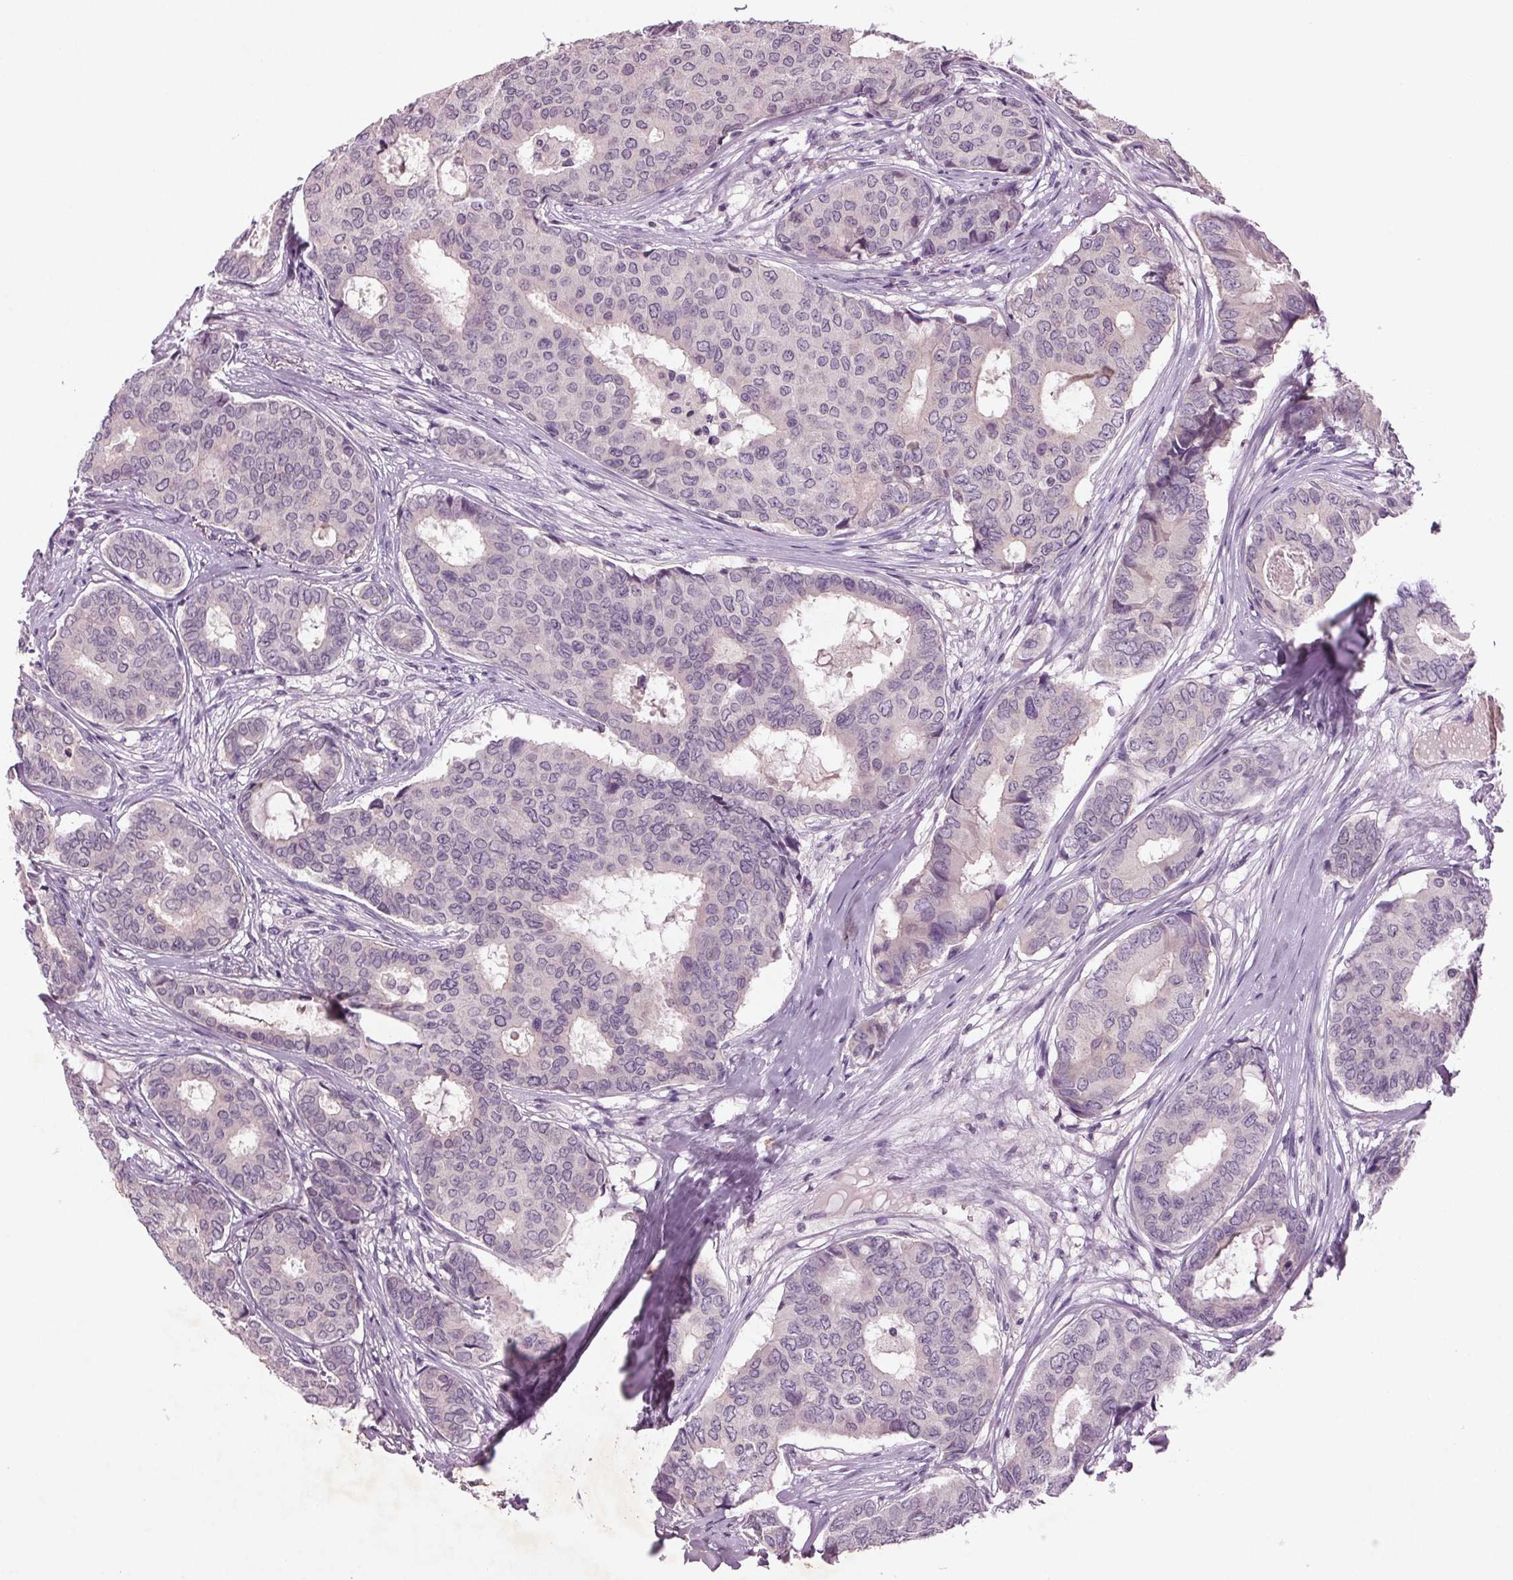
{"staining": {"intensity": "negative", "quantity": "none", "location": "none"}, "tissue": "breast cancer", "cell_type": "Tumor cells", "image_type": "cancer", "snomed": [{"axis": "morphology", "description": "Duct carcinoma"}, {"axis": "topography", "description": "Breast"}], "caption": "High power microscopy micrograph of an immunohistochemistry (IHC) histopathology image of invasive ductal carcinoma (breast), revealing no significant positivity in tumor cells.", "gene": "BHLHE22", "patient": {"sex": "female", "age": 75}}